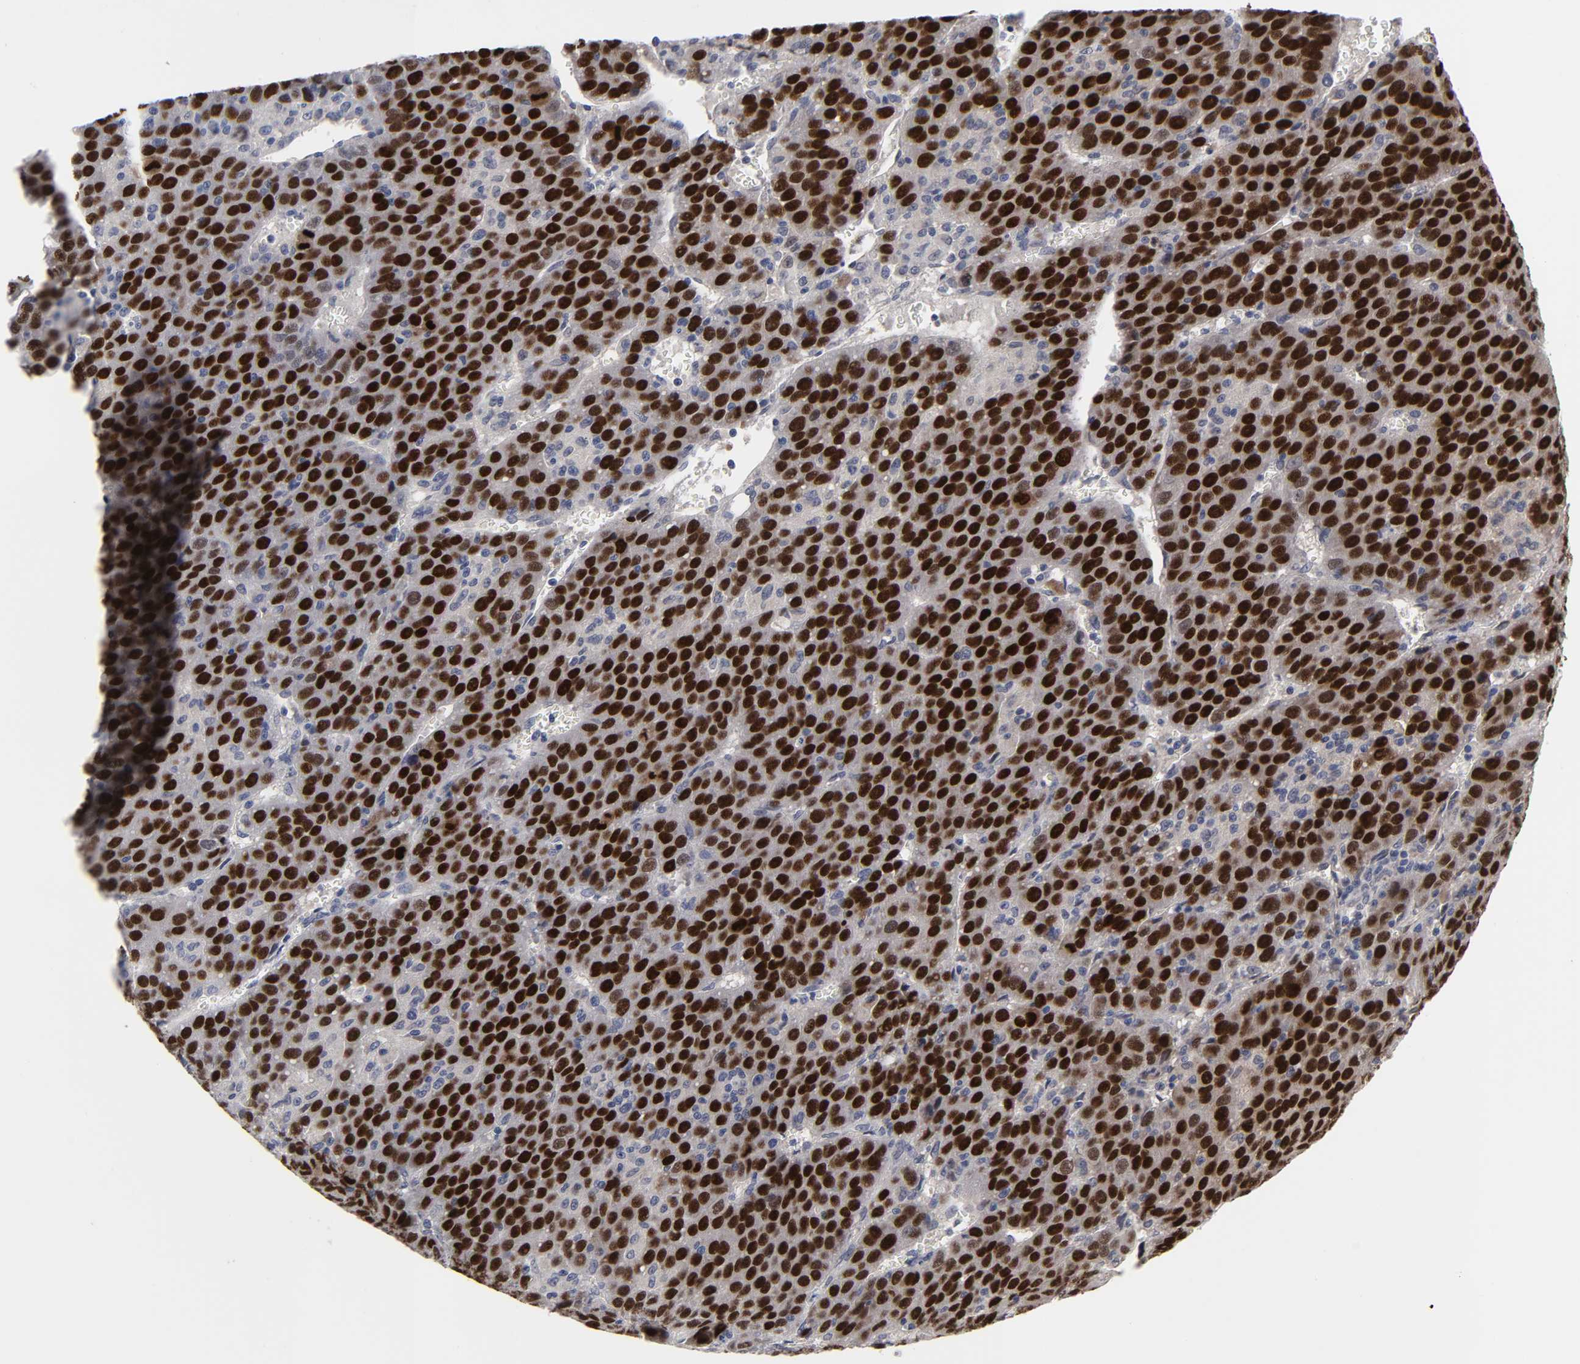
{"staining": {"intensity": "strong", "quantity": ">75%", "location": "nuclear"}, "tissue": "liver cancer", "cell_type": "Tumor cells", "image_type": "cancer", "snomed": [{"axis": "morphology", "description": "Carcinoma, Hepatocellular, NOS"}, {"axis": "topography", "description": "Liver"}], "caption": "IHC histopathology image of neoplastic tissue: human liver cancer stained using IHC demonstrates high levels of strong protein expression localized specifically in the nuclear of tumor cells, appearing as a nuclear brown color.", "gene": "HNF4A", "patient": {"sex": "female", "age": 53}}